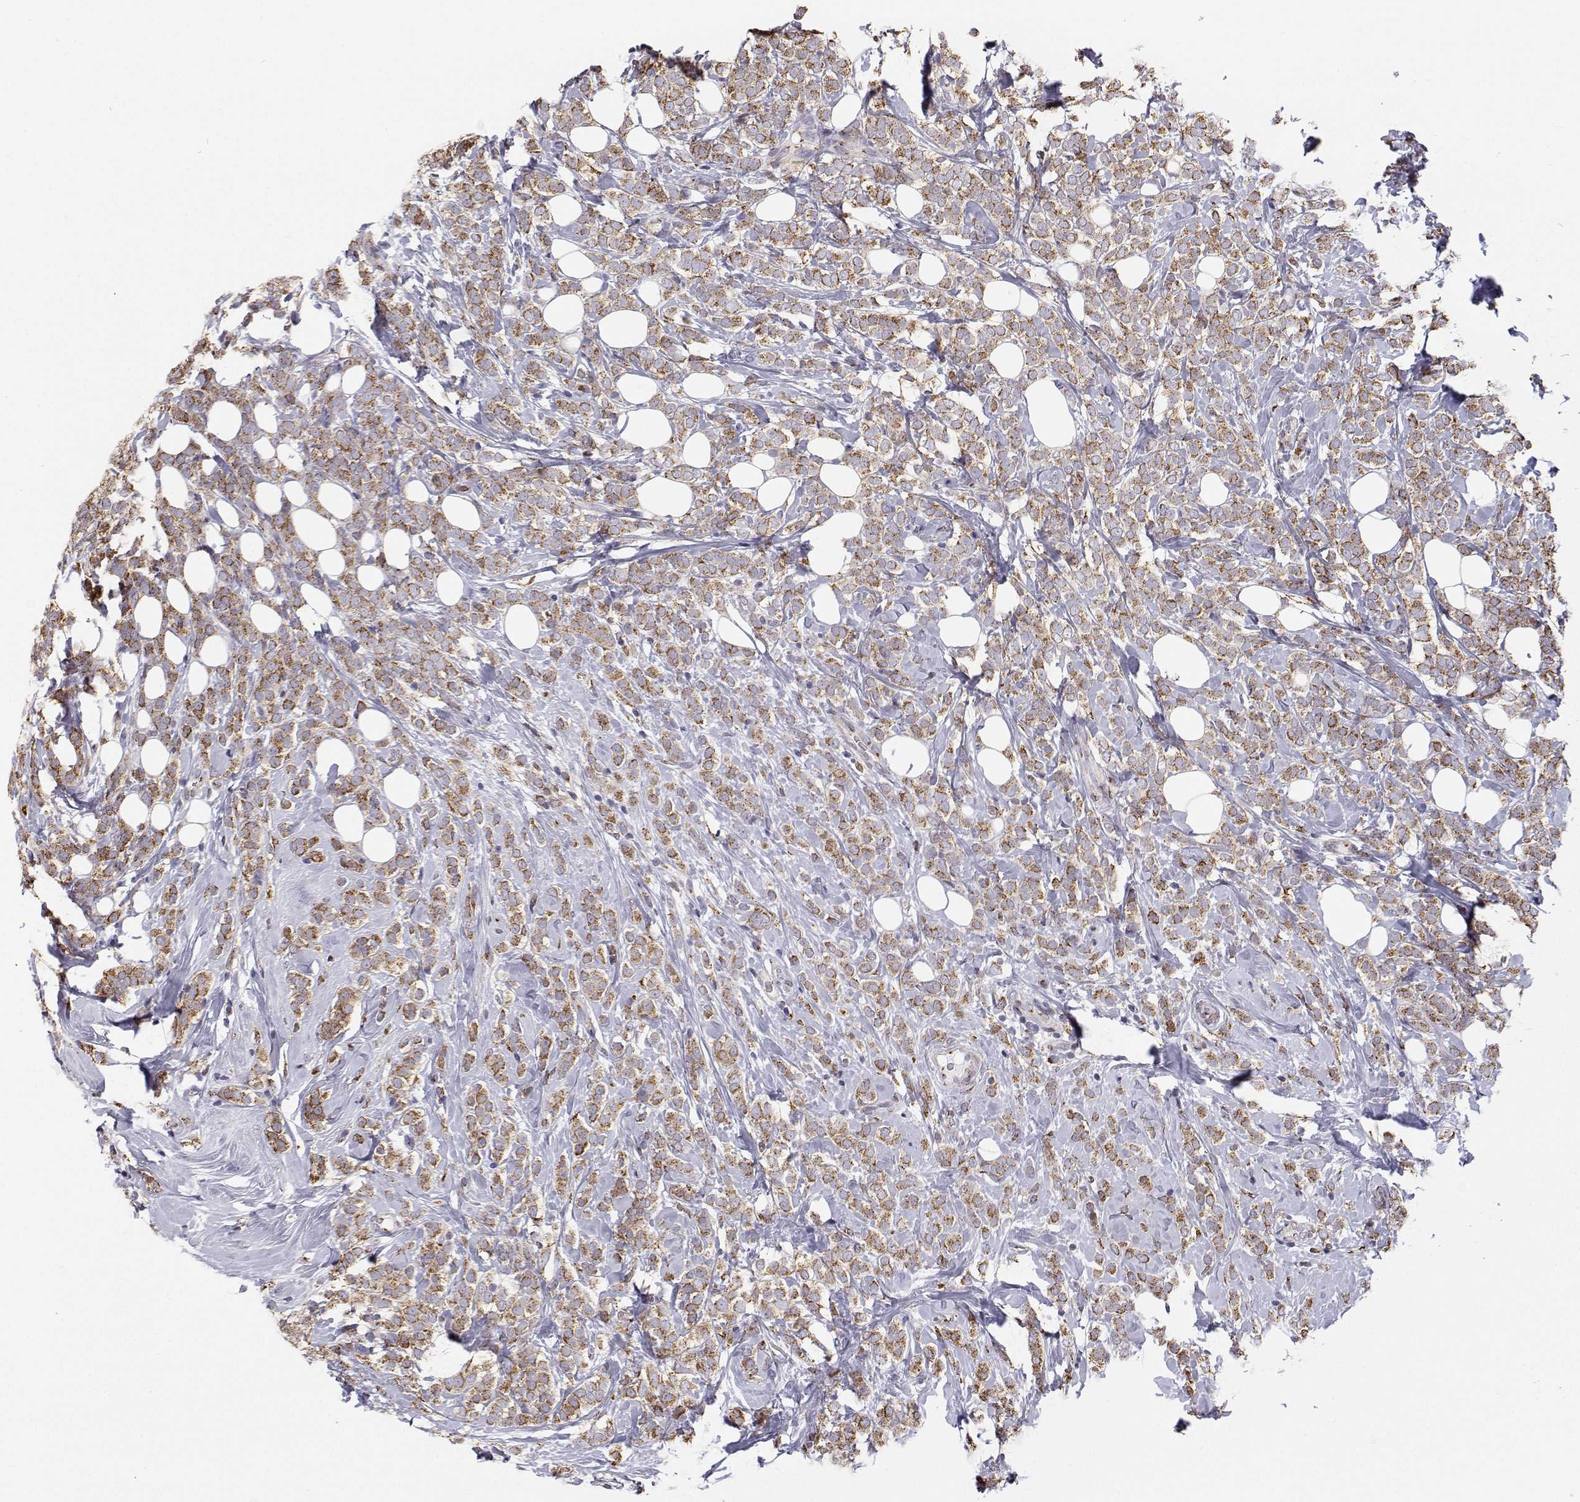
{"staining": {"intensity": "moderate", "quantity": ">75%", "location": "cytoplasmic/membranous"}, "tissue": "breast cancer", "cell_type": "Tumor cells", "image_type": "cancer", "snomed": [{"axis": "morphology", "description": "Lobular carcinoma"}, {"axis": "topography", "description": "Breast"}], "caption": "An IHC micrograph of tumor tissue is shown. Protein staining in brown highlights moderate cytoplasmic/membranous positivity in breast cancer (lobular carcinoma) within tumor cells. Using DAB (brown) and hematoxylin (blue) stains, captured at high magnification using brightfield microscopy.", "gene": "STARD13", "patient": {"sex": "female", "age": 49}}